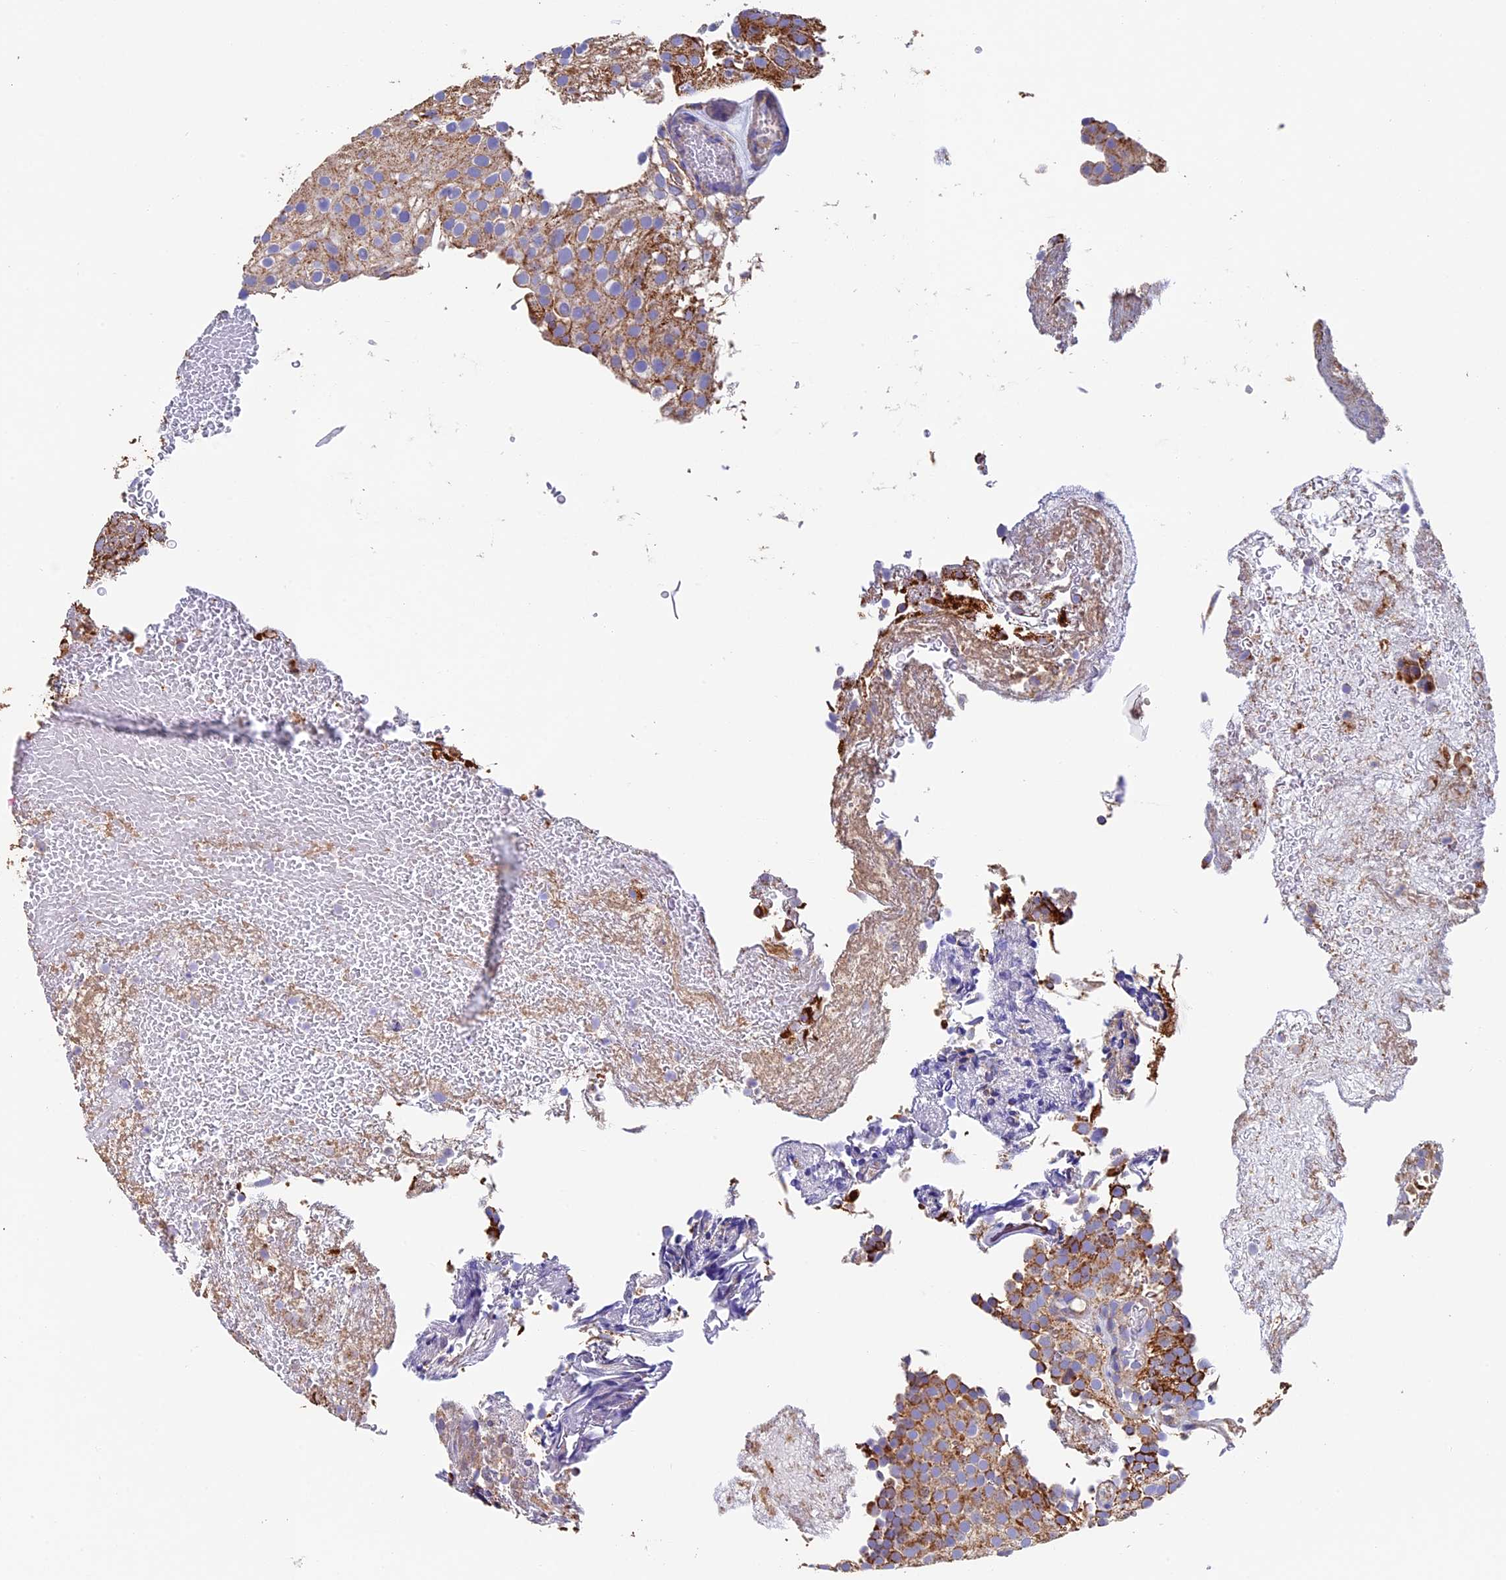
{"staining": {"intensity": "moderate", "quantity": ">75%", "location": "cytoplasmic/membranous"}, "tissue": "urothelial cancer", "cell_type": "Tumor cells", "image_type": "cancer", "snomed": [{"axis": "morphology", "description": "Urothelial carcinoma, Low grade"}, {"axis": "topography", "description": "Urinary bladder"}], "caption": "A brown stain shows moderate cytoplasmic/membranous expression of a protein in urothelial cancer tumor cells.", "gene": "ADAT1", "patient": {"sex": "male", "age": 78}}